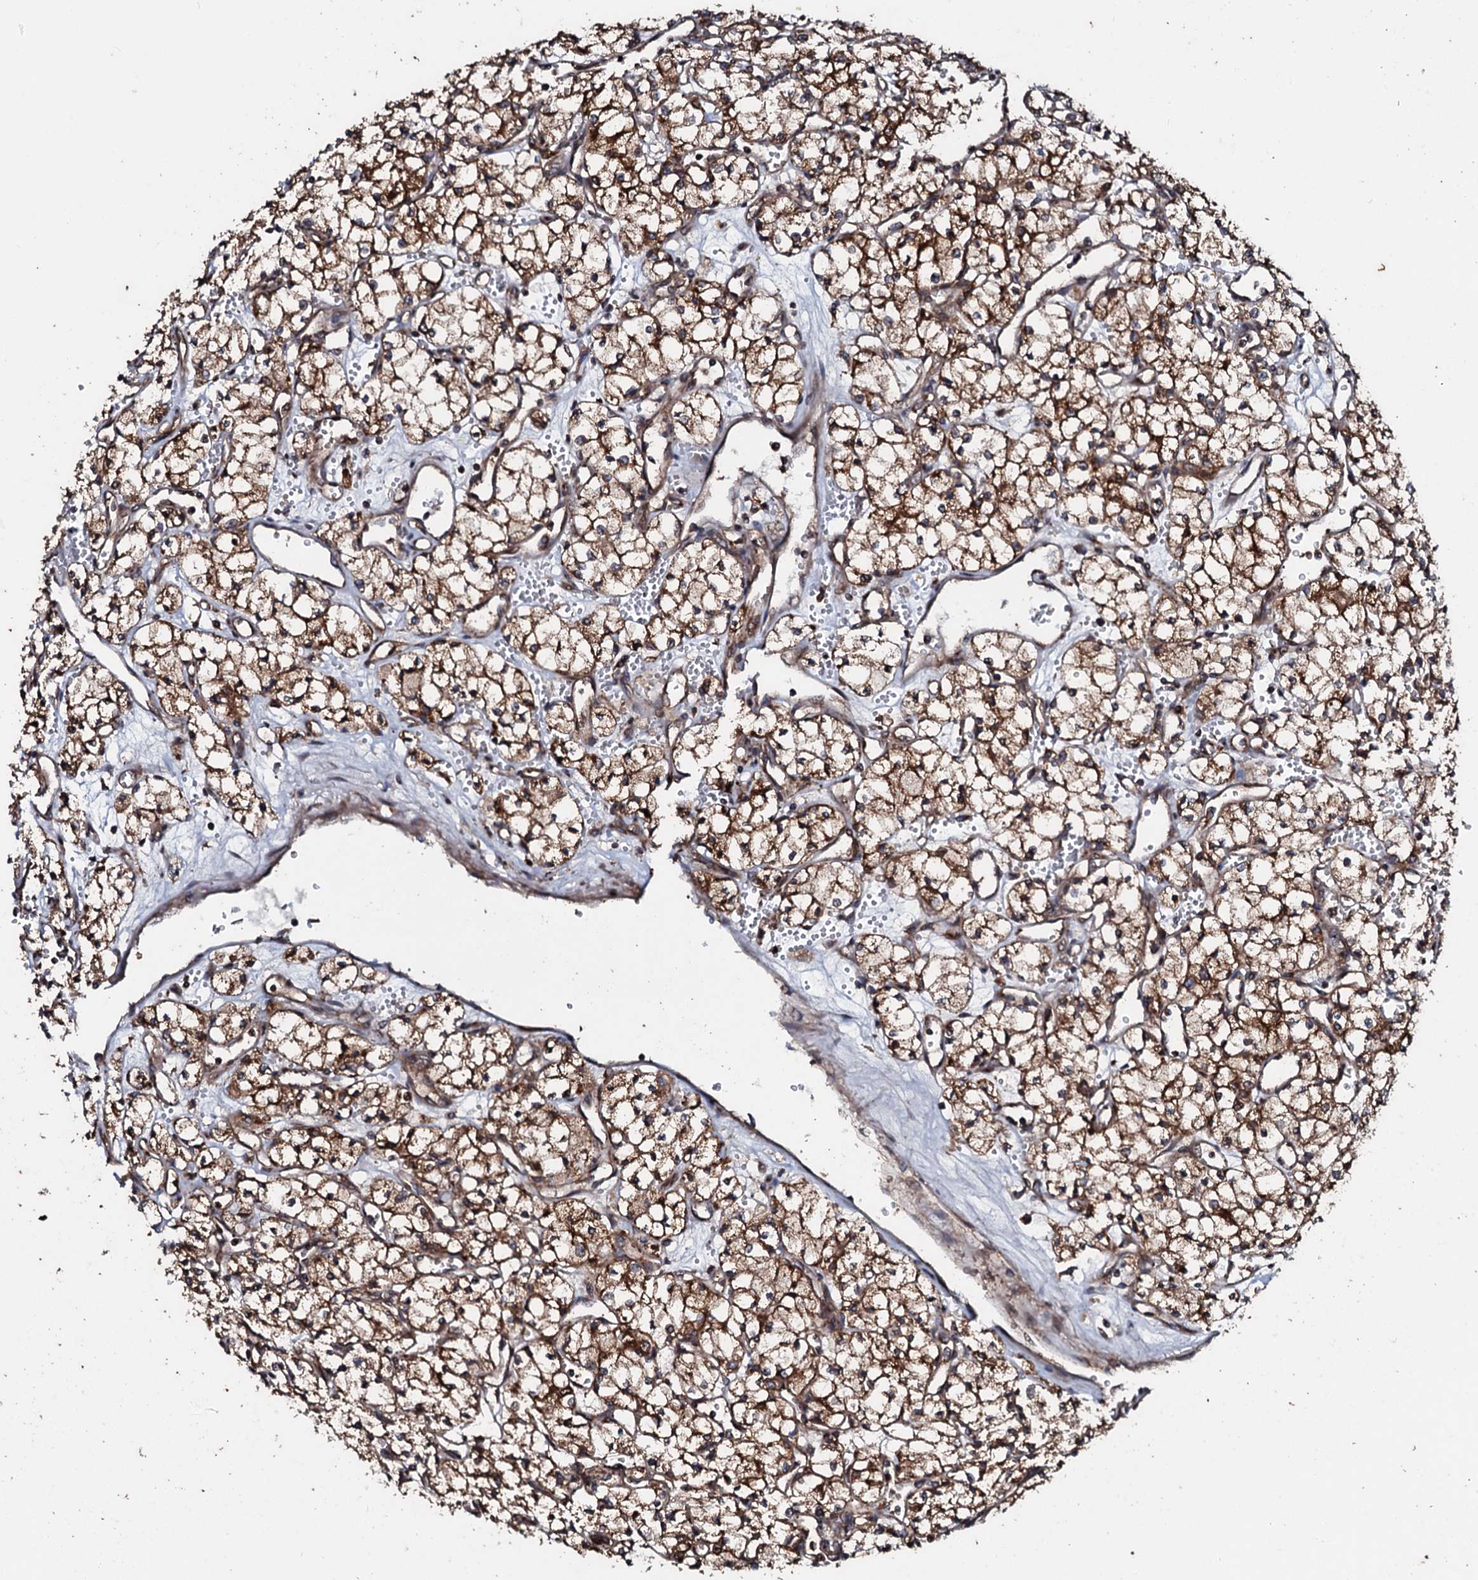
{"staining": {"intensity": "strong", "quantity": ">75%", "location": "cytoplasmic/membranous"}, "tissue": "renal cancer", "cell_type": "Tumor cells", "image_type": "cancer", "snomed": [{"axis": "morphology", "description": "Adenocarcinoma, NOS"}, {"axis": "topography", "description": "Kidney"}], "caption": "Renal adenocarcinoma tissue shows strong cytoplasmic/membranous positivity in about >75% of tumor cells", "gene": "SDHAF2", "patient": {"sex": "male", "age": 59}}